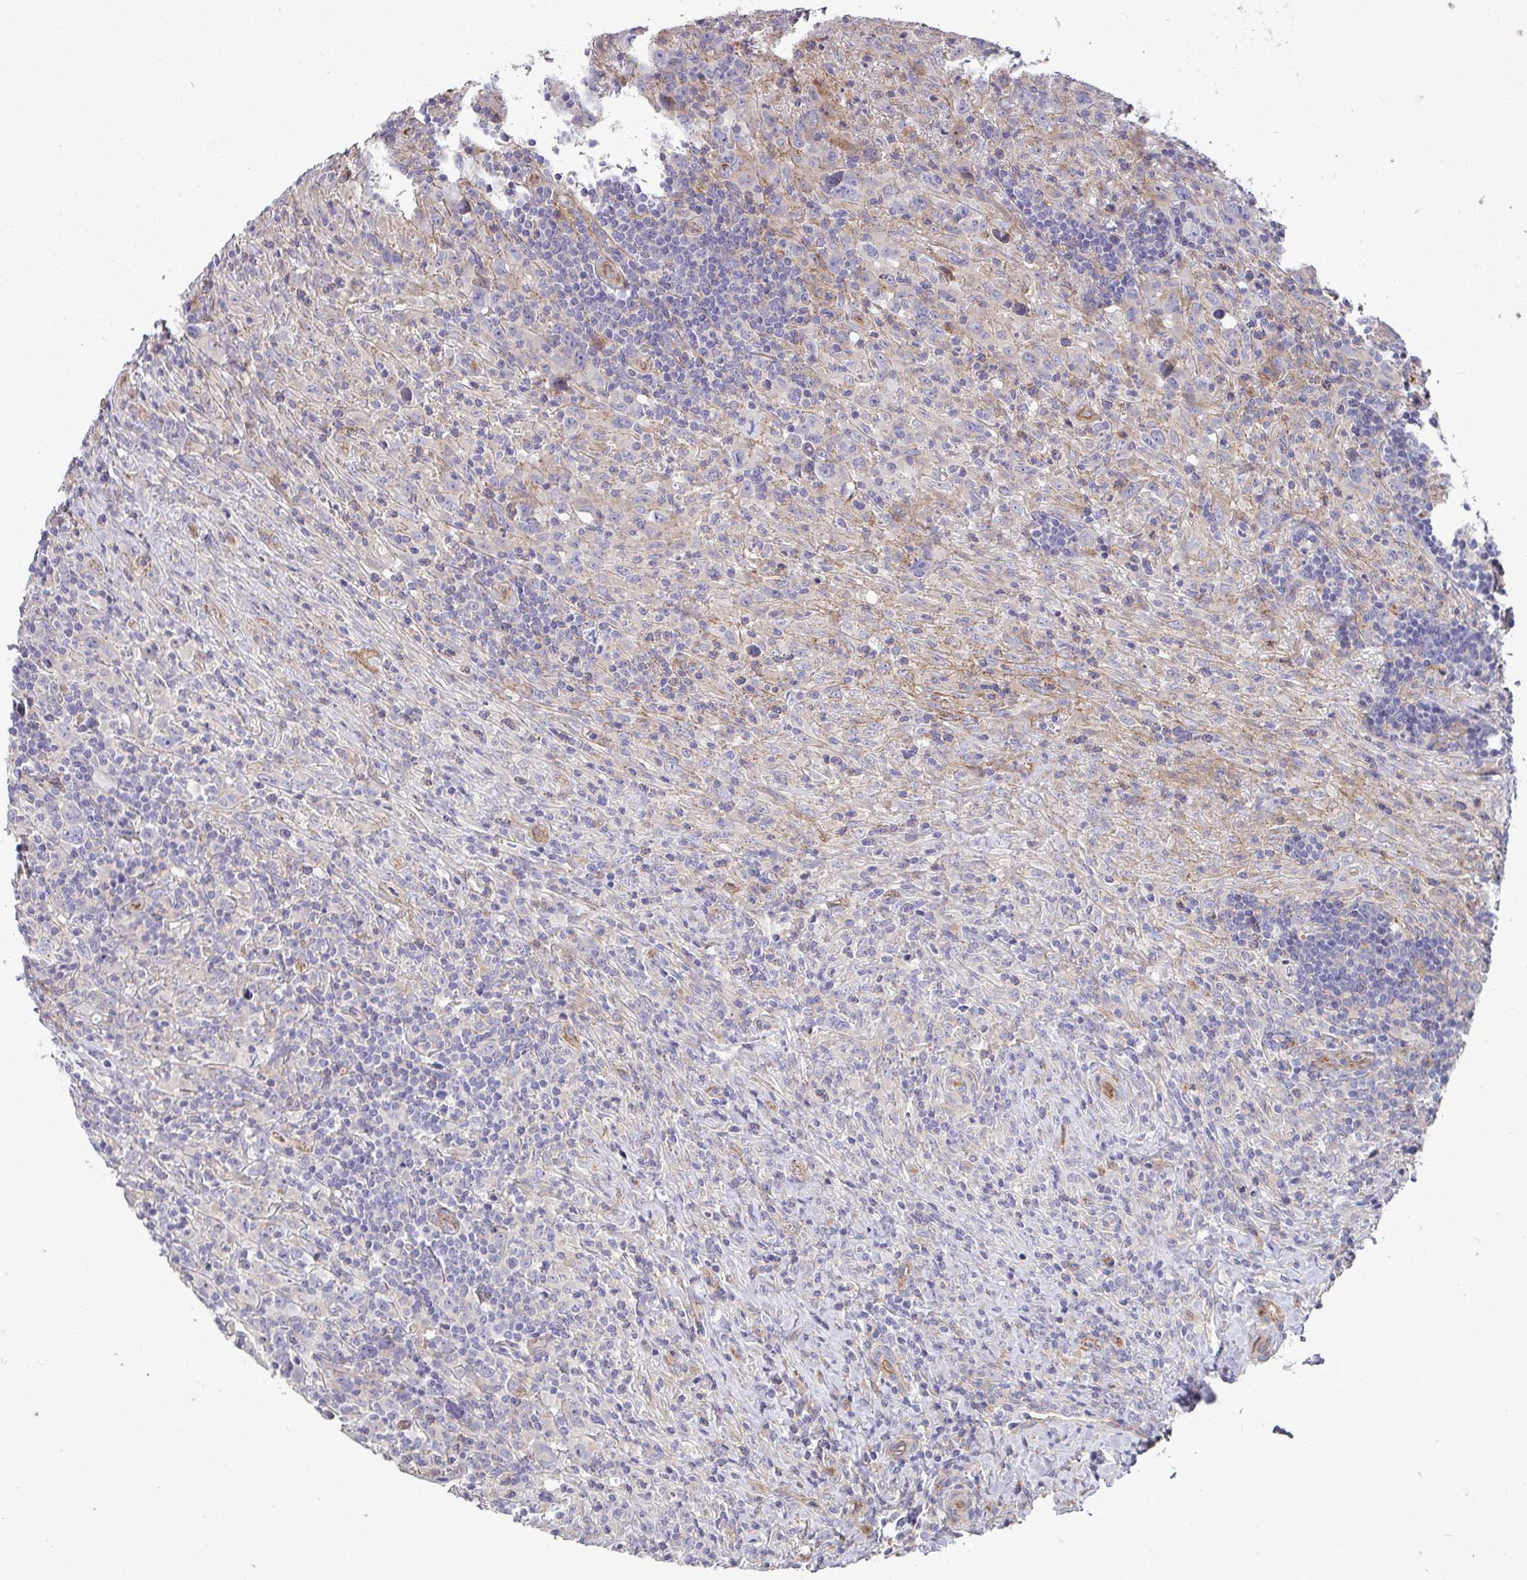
{"staining": {"intensity": "negative", "quantity": "none", "location": "none"}, "tissue": "lymphoma", "cell_type": "Tumor cells", "image_type": "cancer", "snomed": [{"axis": "morphology", "description": "Hodgkin's disease, NOS"}, {"axis": "topography", "description": "Lymph node"}], "caption": "Immunohistochemistry of human Hodgkin's disease reveals no positivity in tumor cells.", "gene": "SH2D1B", "patient": {"sex": "female", "age": 18}}